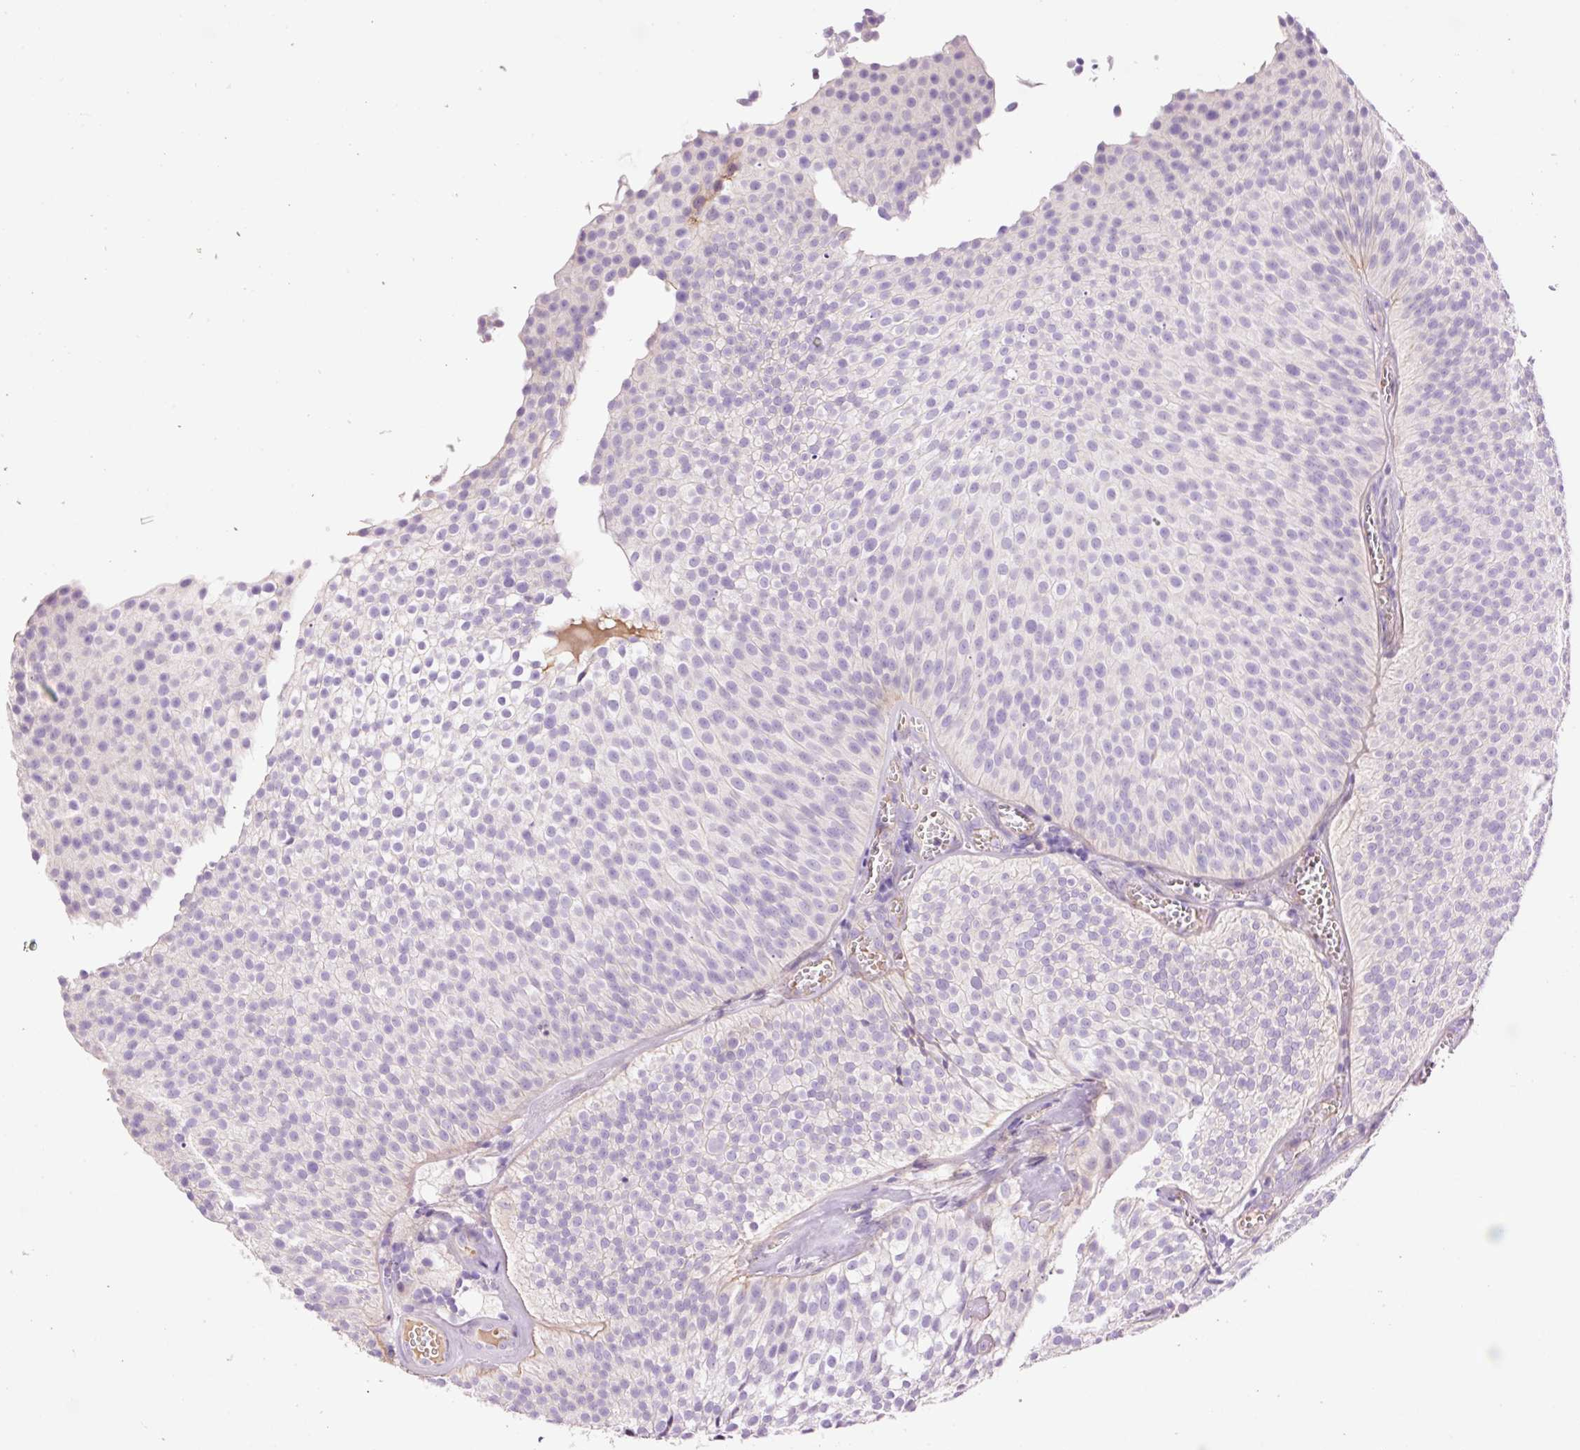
{"staining": {"intensity": "negative", "quantity": "none", "location": "none"}, "tissue": "urothelial cancer", "cell_type": "Tumor cells", "image_type": "cancer", "snomed": [{"axis": "morphology", "description": "Urothelial carcinoma, Low grade"}, {"axis": "topography", "description": "Urinary bladder"}], "caption": "Low-grade urothelial carcinoma was stained to show a protein in brown. There is no significant expression in tumor cells.", "gene": "TMEM235", "patient": {"sex": "male", "age": 91}}